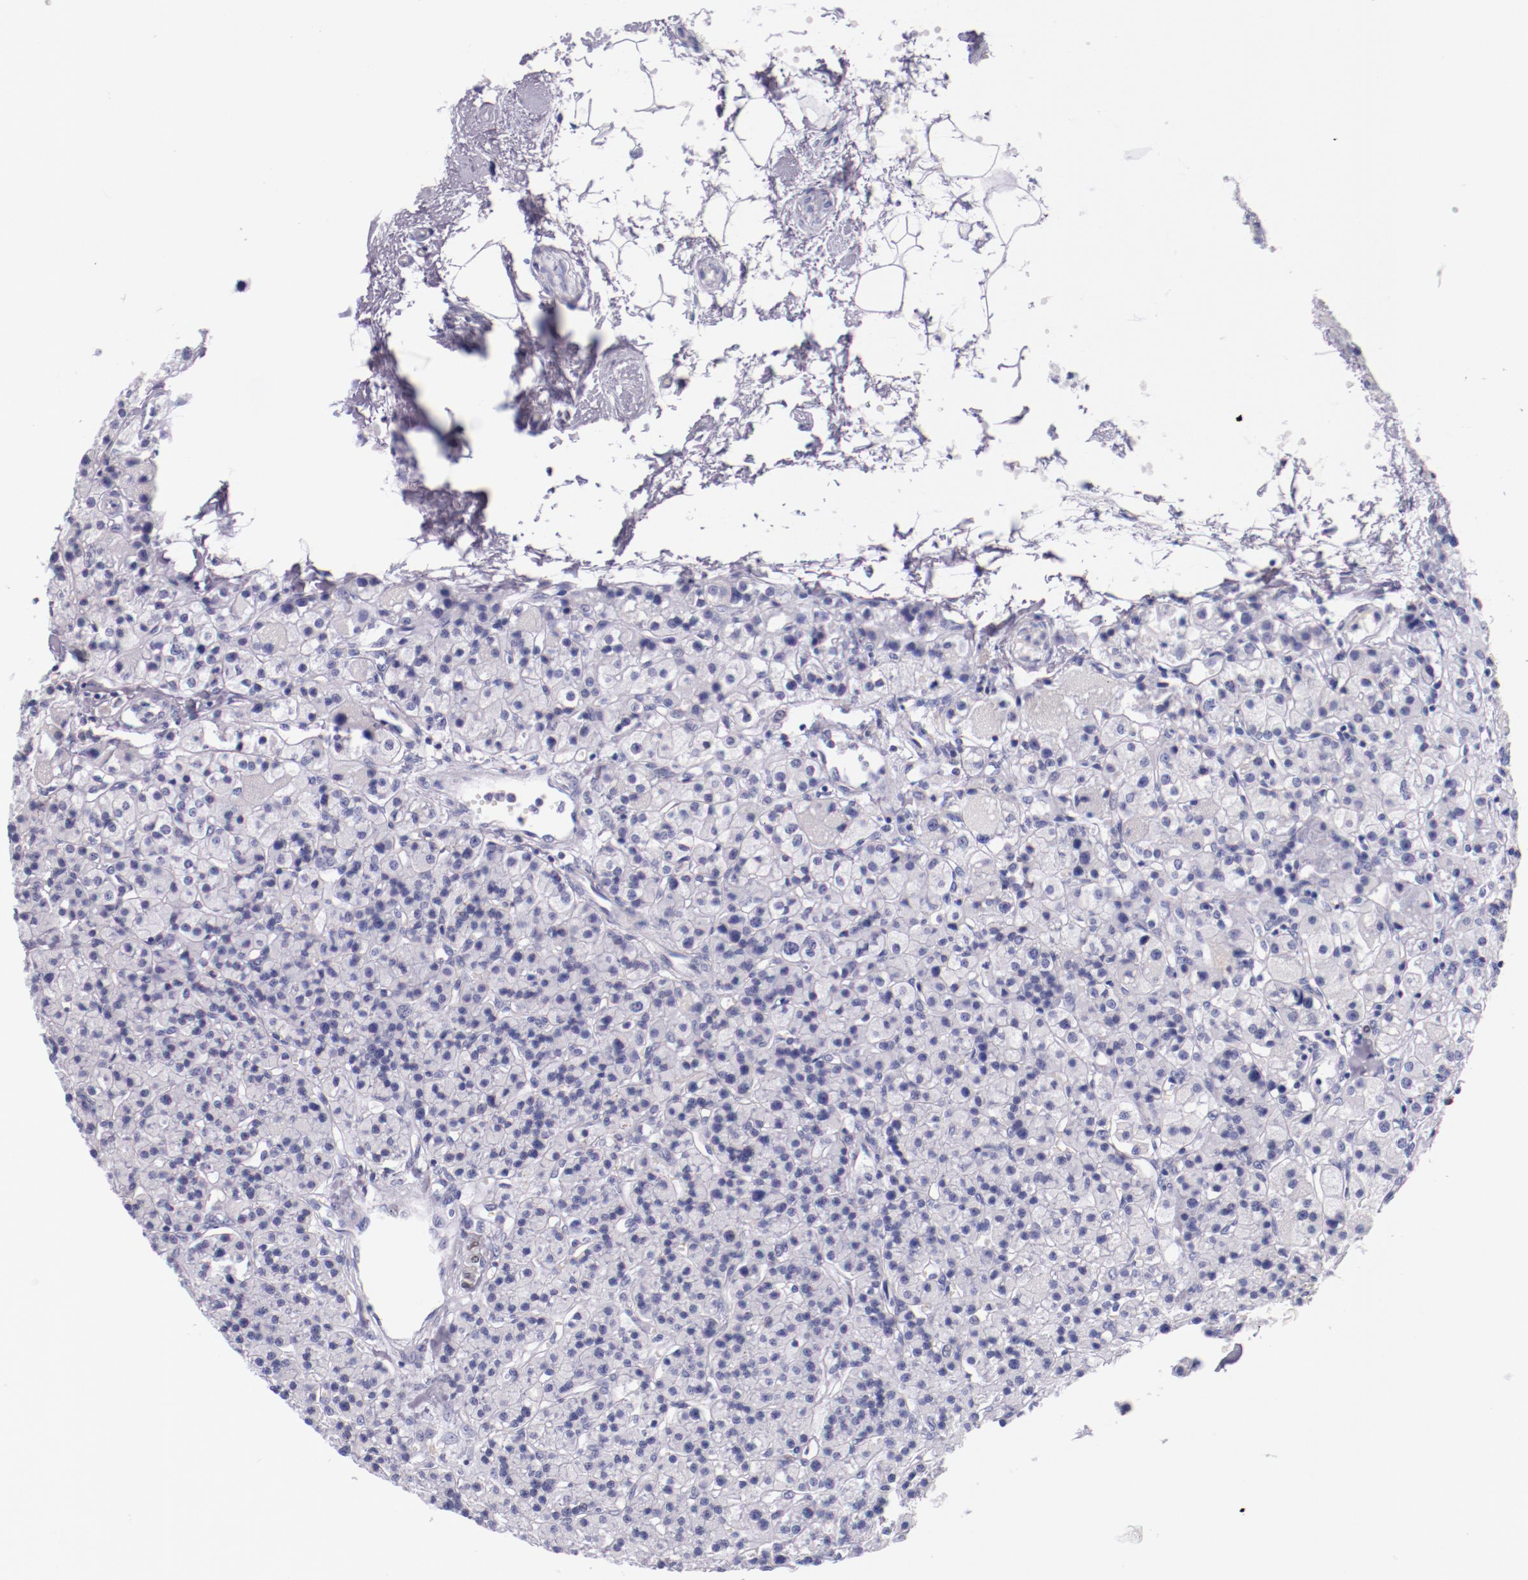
{"staining": {"intensity": "negative", "quantity": "none", "location": "none"}, "tissue": "parathyroid gland", "cell_type": "Glandular cells", "image_type": "normal", "snomed": [{"axis": "morphology", "description": "Normal tissue, NOS"}, {"axis": "topography", "description": "Parathyroid gland"}], "caption": "This is a image of IHC staining of benign parathyroid gland, which shows no positivity in glandular cells. The staining was performed using DAB (3,3'-diaminobenzidine) to visualize the protein expression in brown, while the nuclei were stained in blue with hematoxylin (Magnification: 20x).", "gene": "IRF4", "patient": {"sex": "female", "age": 58}}